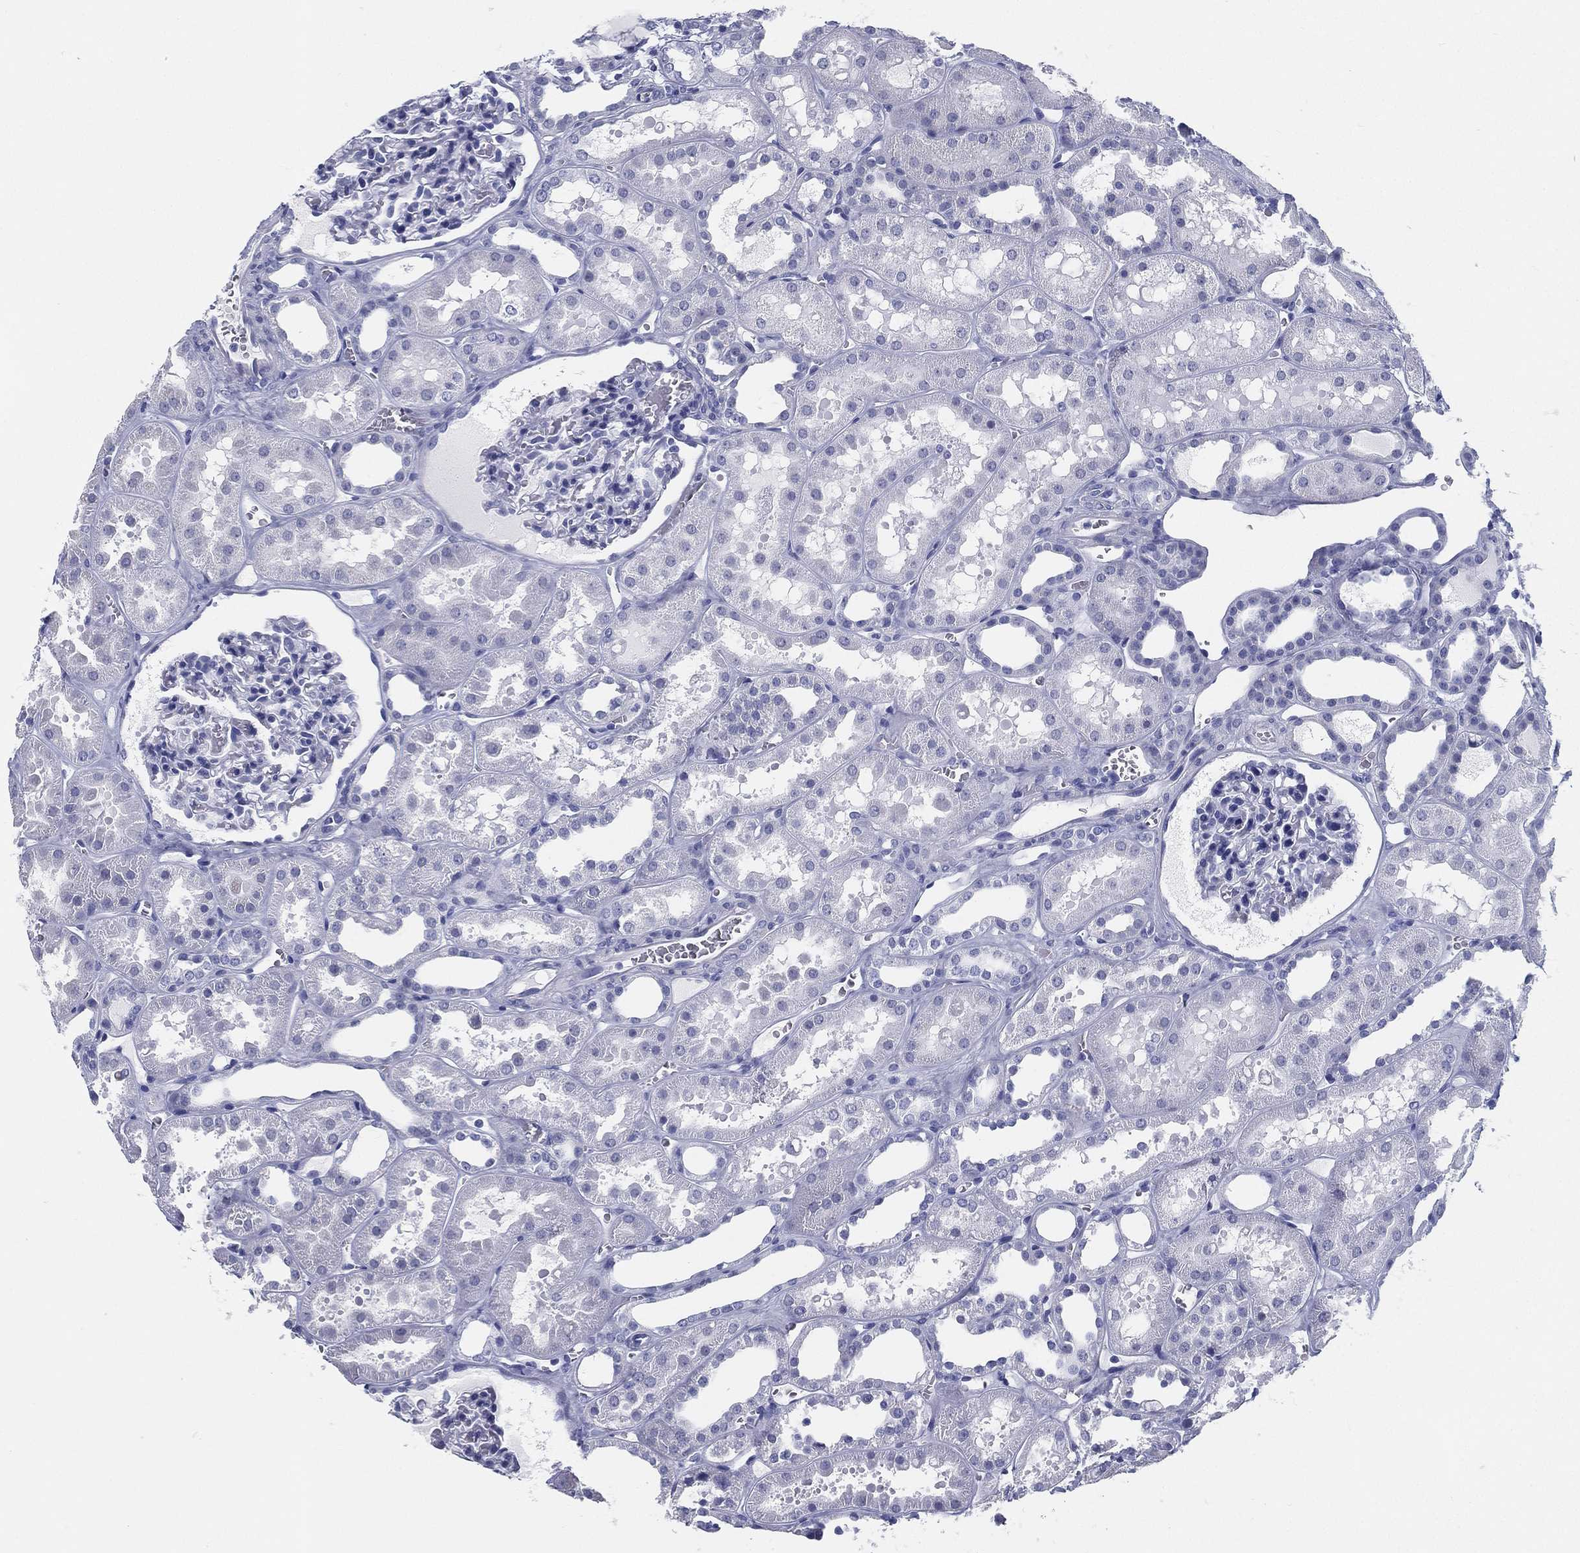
{"staining": {"intensity": "negative", "quantity": "none", "location": "none"}, "tissue": "kidney", "cell_type": "Cells in glomeruli", "image_type": "normal", "snomed": [{"axis": "morphology", "description": "Normal tissue, NOS"}, {"axis": "topography", "description": "Kidney"}], "caption": "This is a micrograph of immunohistochemistry (IHC) staining of benign kidney, which shows no staining in cells in glomeruli. The staining is performed using DAB (3,3'-diaminobenzidine) brown chromogen with nuclei counter-stained in using hematoxylin.", "gene": "ATP1B2", "patient": {"sex": "female", "age": 41}}